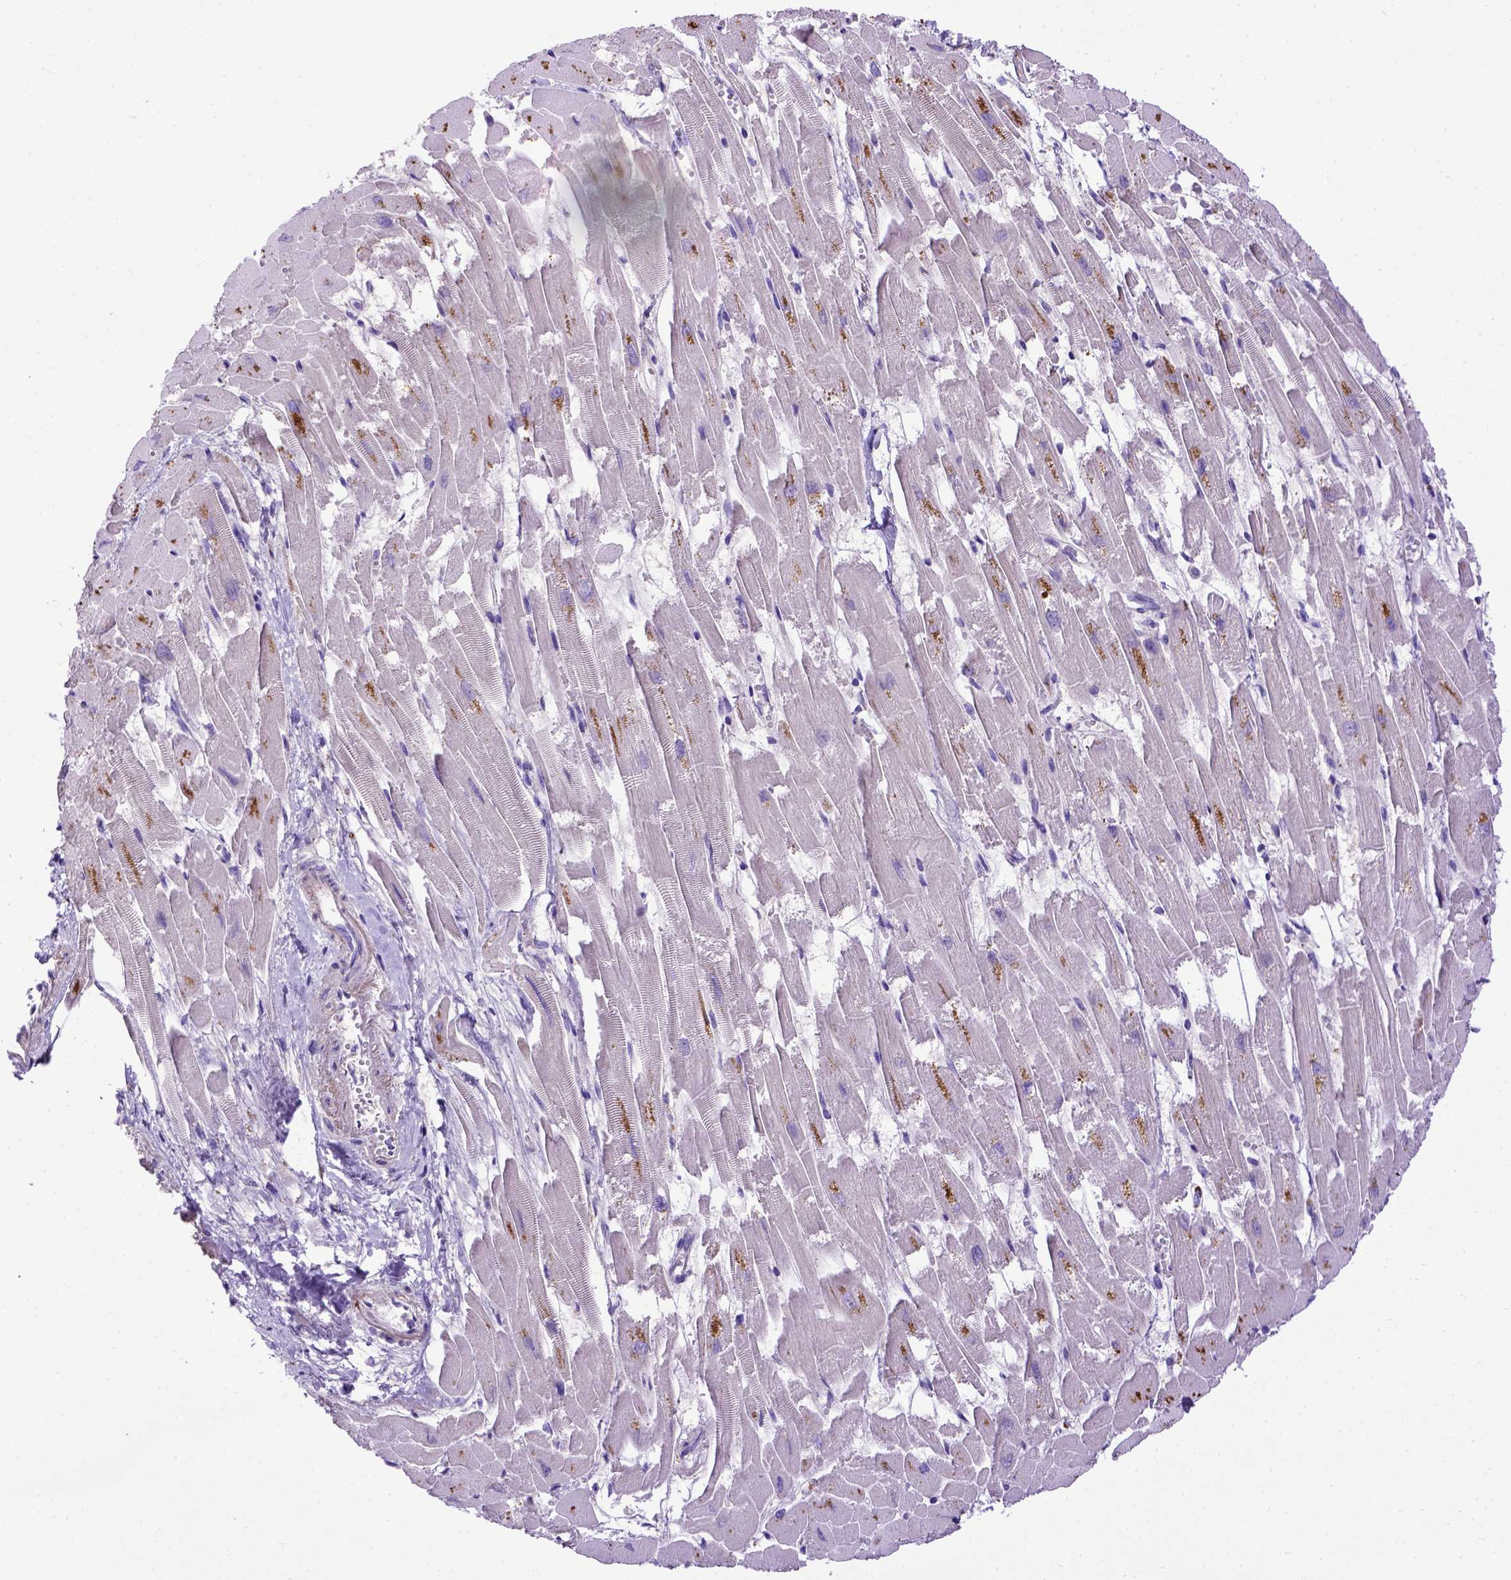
{"staining": {"intensity": "negative", "quantity": "none", "location": "none"}, "tissue": "heart muscle", "cell_type": "Cardiomyocytes", "image_type": "normal", "snomed": [{"axis": "morphology", "description": "Normal tissue, NOS"}, {"axis": "topography", "description": "Heart"}], "caption": "DAB (3,3'-diaminobenzidine) immunohistochemical staining of normal human heart muscle displays no significant positivity in cardiomyocytes.", "gene": "ADAM12", "patient": {"sex": "female", "age": 52}}